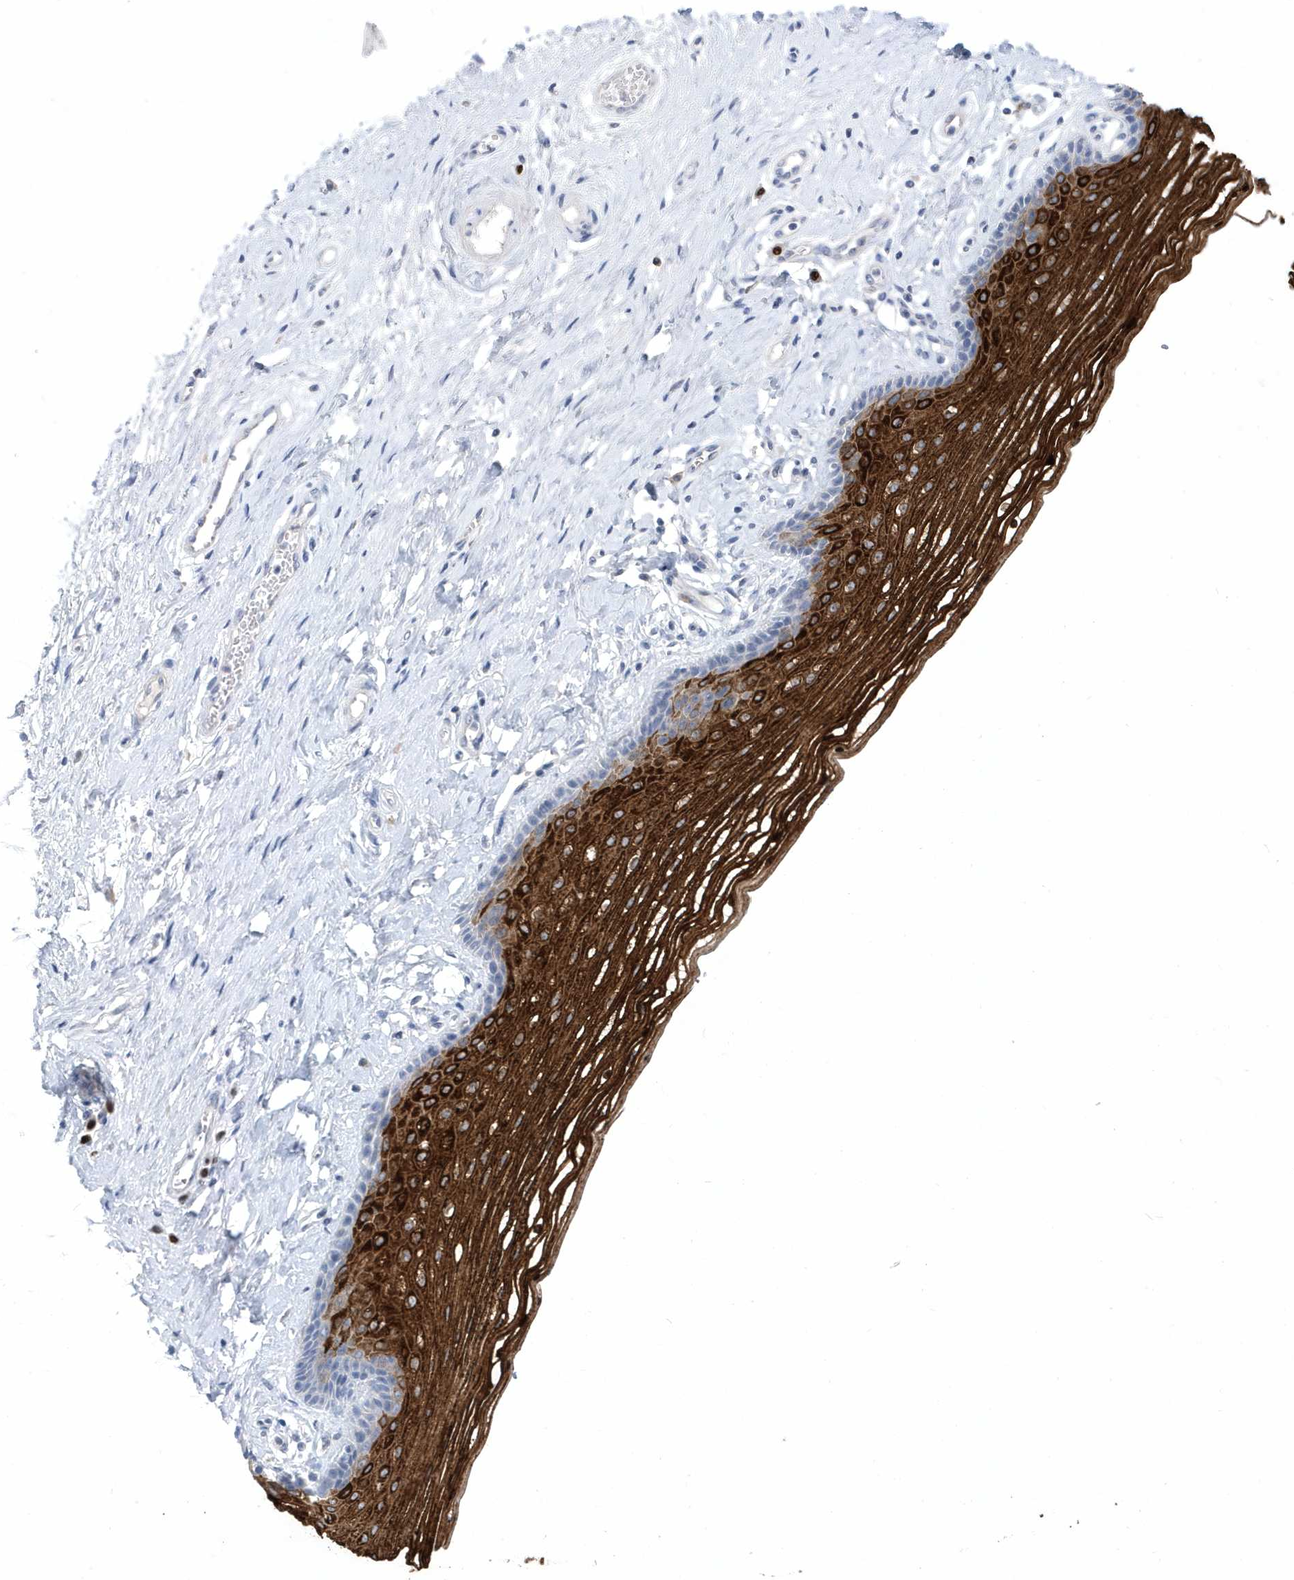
{"staining": {"intensity": "strong", "quantity": "25%-75%", "location": "cytoplasmic/membranous"}, "tissue": "vagina", "cell_type": "Squamous epithelial cells", "image_type": "normal", "snomed": [{"axis": "morphology", "description": "Normal tissue, NOS"}, {"axis": "topography", "description": "Vagina"}], "caption": "This image exhibits normal vagina stained with IHC to label a protein in brown. The cytoplasmic/membranous of squamous epithelial cells show strong positivity for the protein. Nuclei are counter-stained blue.", "gene": "BHLHA15", "patient": {"sex": "female", "age": 46}}